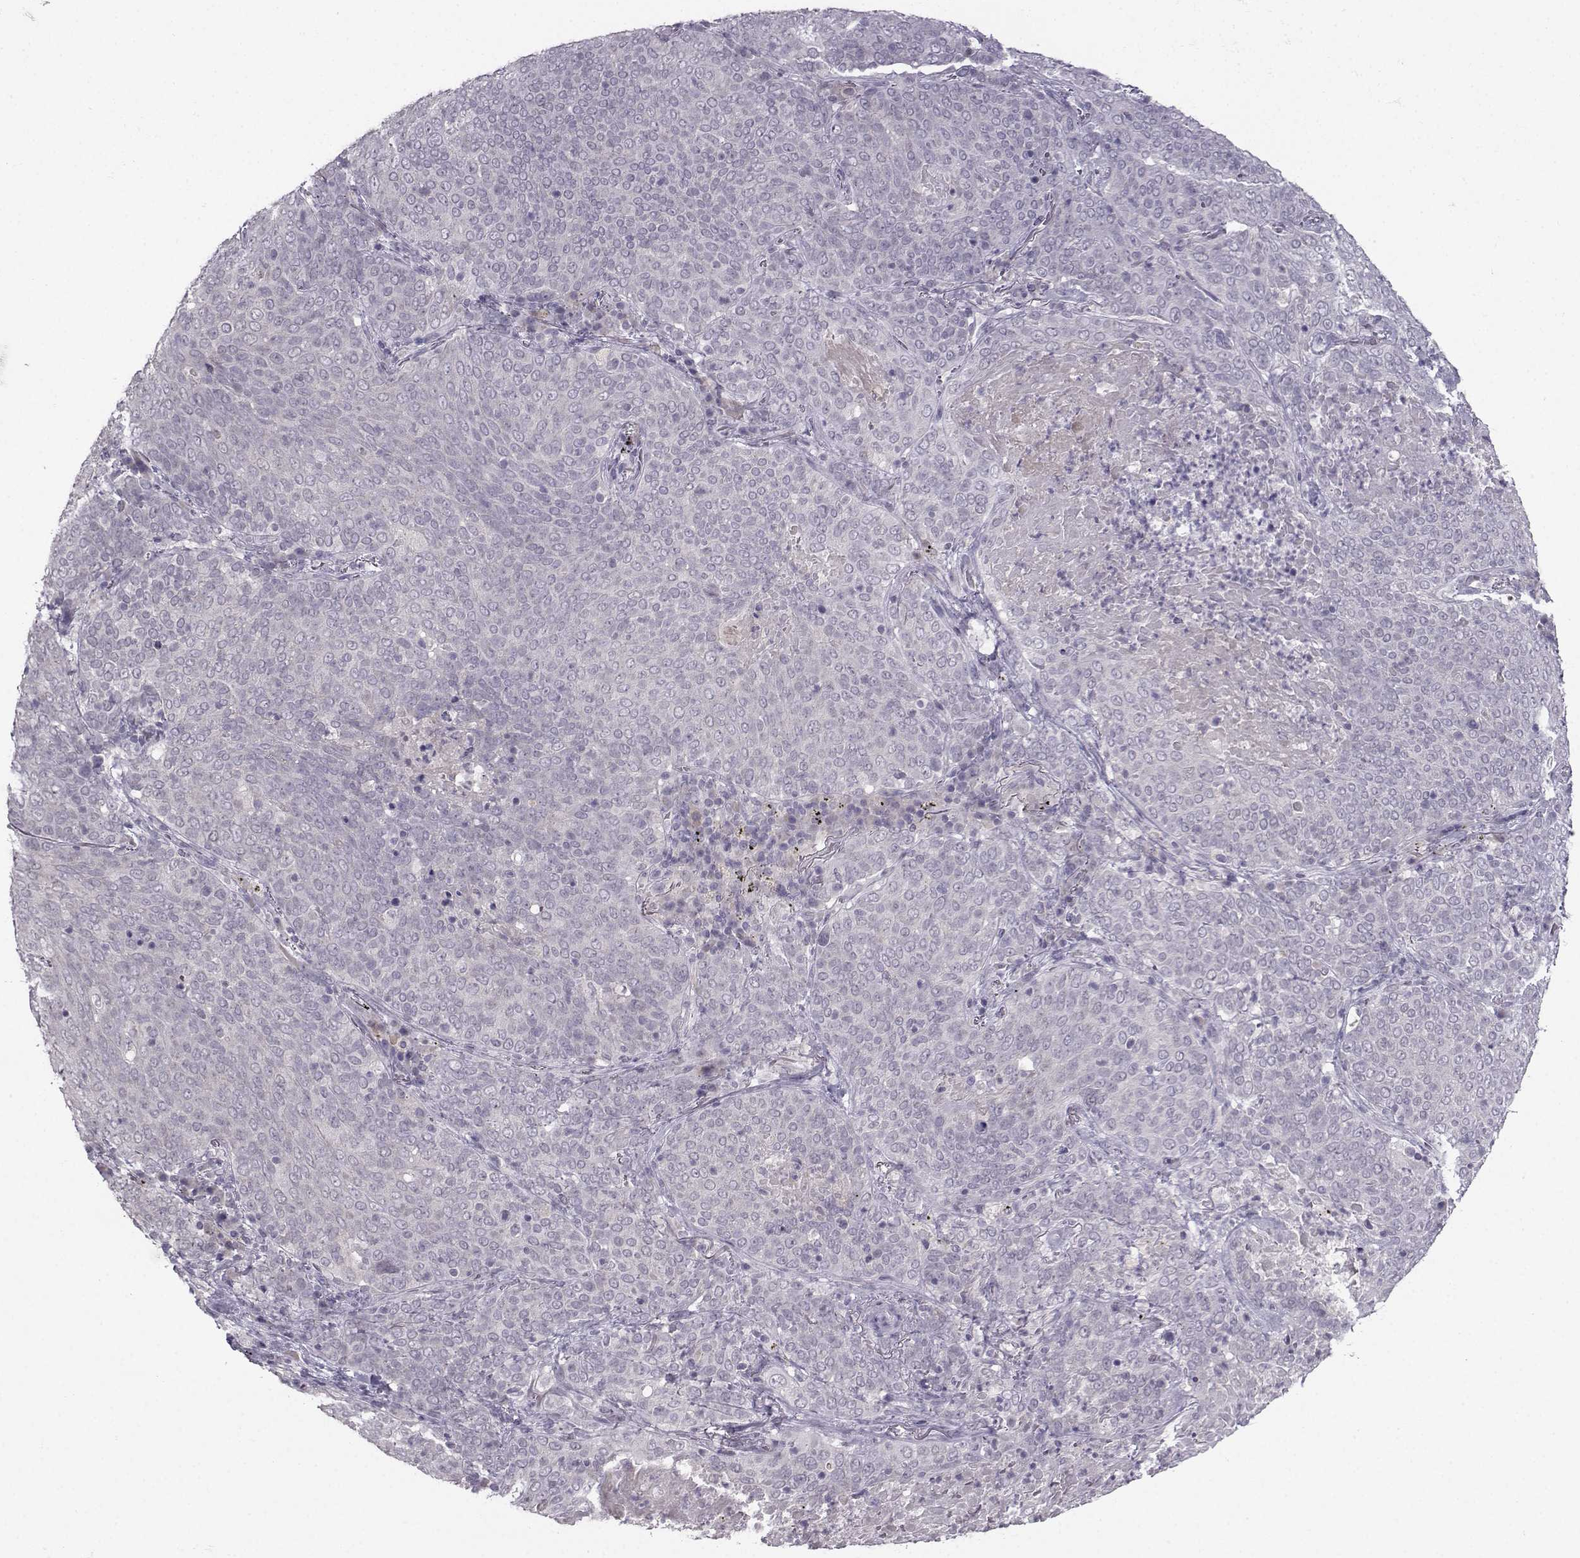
{"staining": {"intensity": "negative", "quantity": "none", "location": "none"}, "tissue": "lung cancer", "cell_type": "Tumor cells", "image_type": "cancer", "snomed": [{"axis": "morphology", "description": "Squamous cell carcinoma, NOS"}, {"axis": "topography", "description": "Lung"}], "caption": "Immunohistochemistry (IHC) micrograph of neoplastic tissue: lung cancer (squamous cell carcinoma) stained with DAB (3,3'-diaminobenzidine) exhibits no significant protein positivity in tumor cells. (DAB (3,3'-diaminobenzidine) immunohistochemistry visualized using brightfield microscopy, high magnification).", "gene": "LIN28A", "patient": {"sex": "male", "age": 82}}